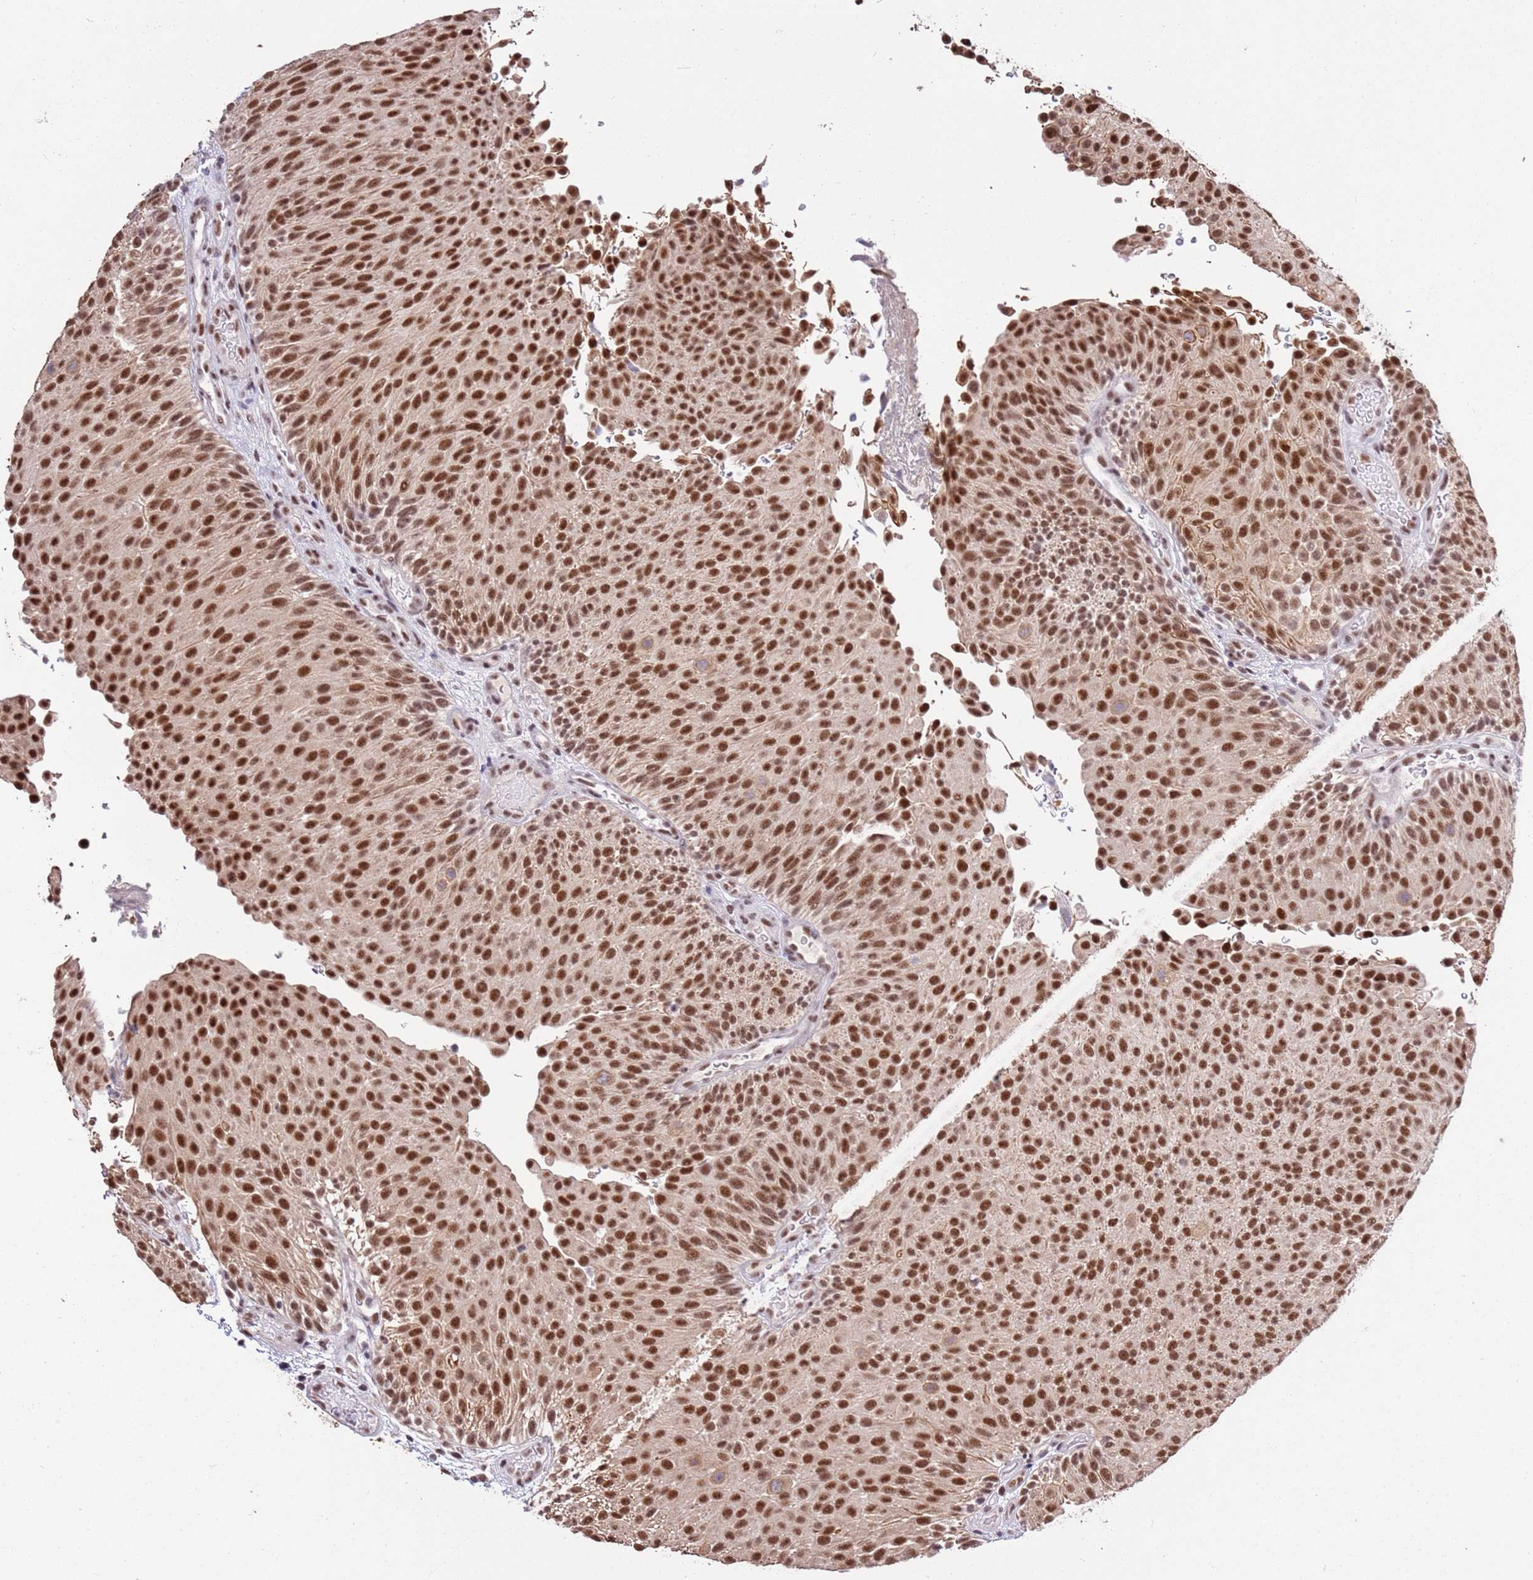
{"staining": {"intensity": "strong", "quantity": ">75%", "location": "nuclear"}, "tissue": "urothelial cancer", "cell_type": "Tumor cells", "image_type": "cancer", "snomed": [{"axis": "morphology", "description": "Urothelial carcinoma, Low grade"}, {"axis": "topography", "description": "Urinary bladder"}], "caption": "Protein staining demonstrates strong nuclear staining in about >75% of tumor cells in urothelial cancer.", "gene": "AKAP8L", "patient": {"sex": "male", "age": 78}}